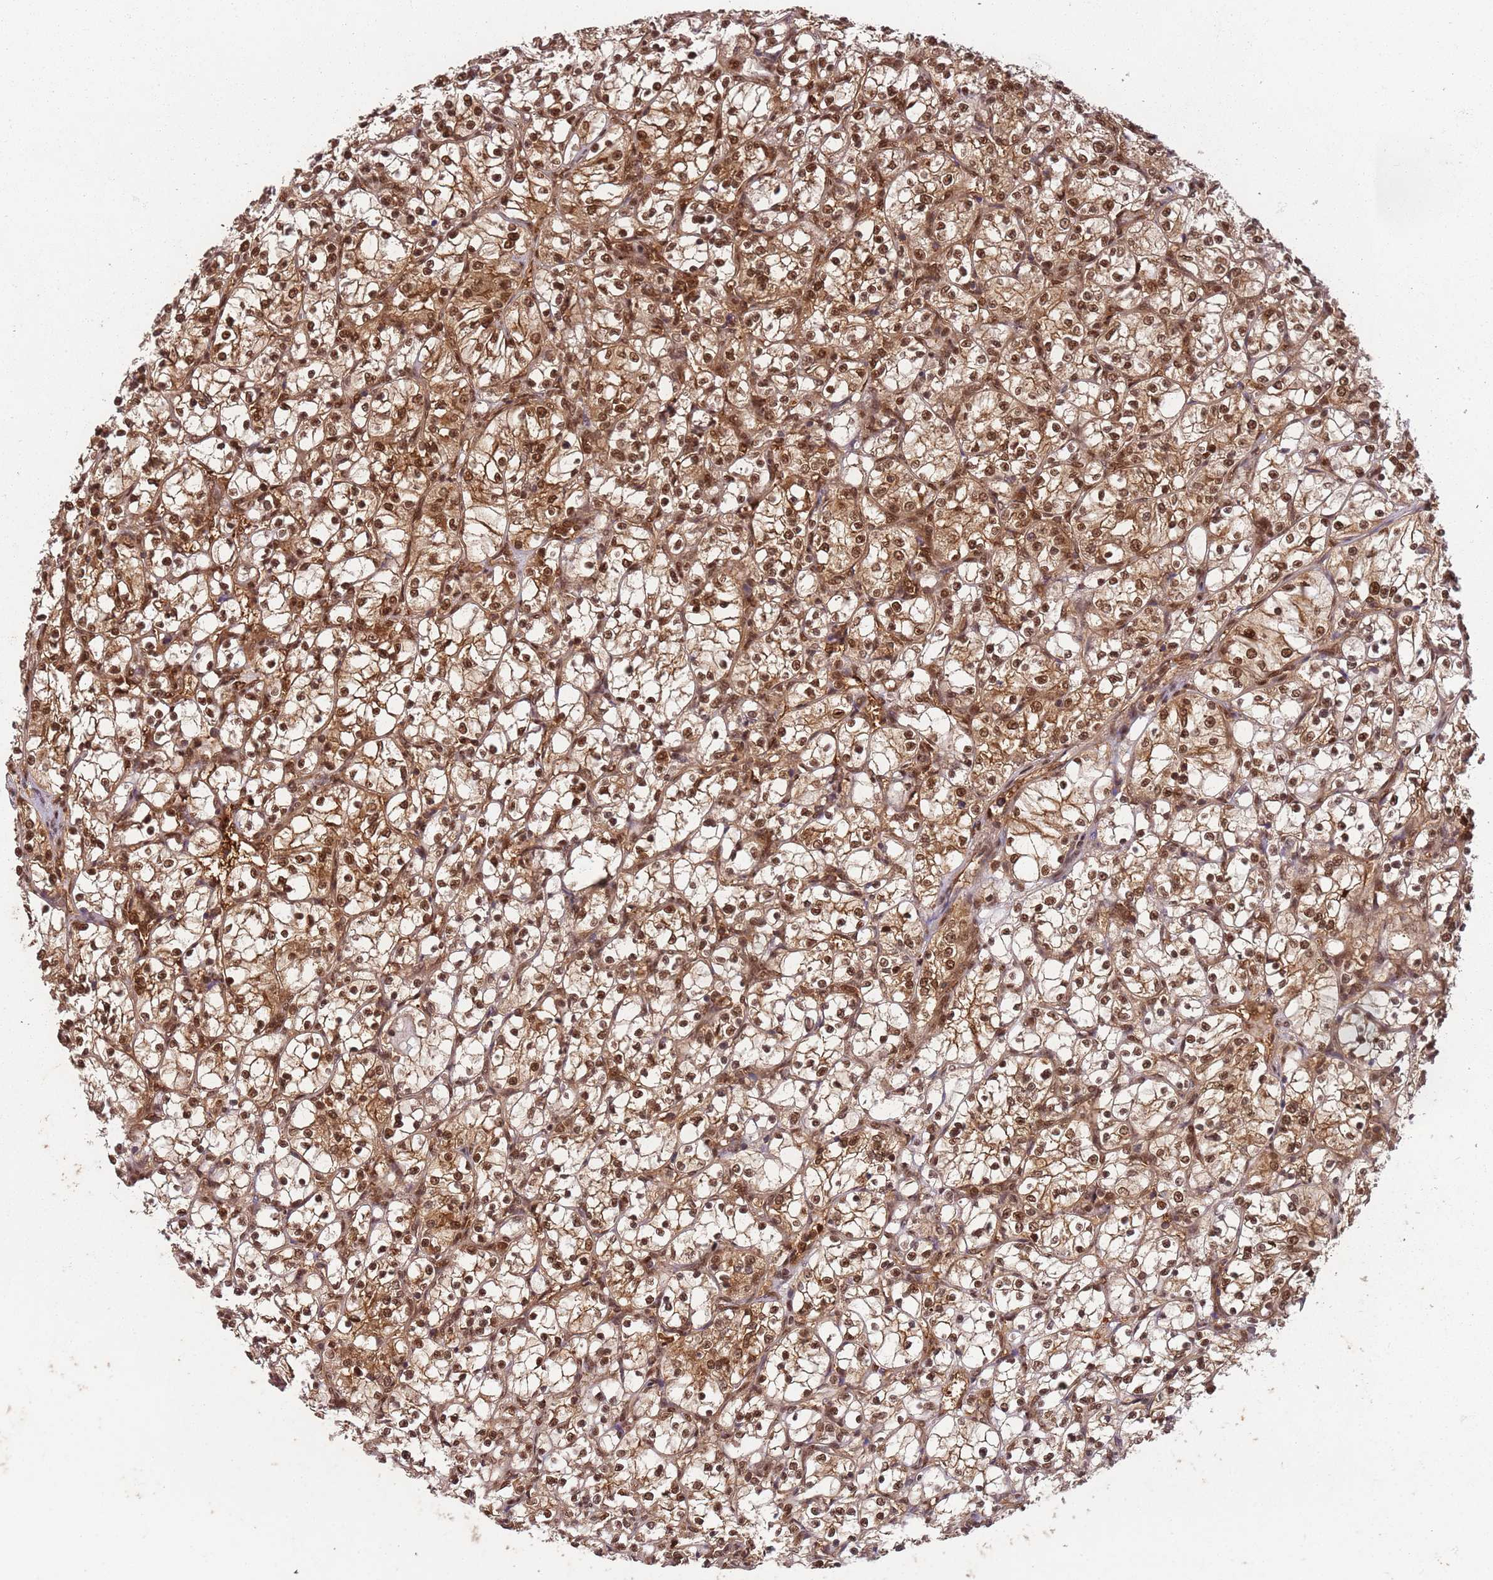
{"staining": {"intensity": "strong", "quantity": ">75%", "location": "cytoplasmic/membranous,nuclear"}, "tissue": "renal cancer", "cell_type": "Tumor cells", "image_type": "cancer", "snomed": [{"axis": "morphology", "description": "Adenocarcinoma, NOS"}, {"axis": "topography", "description": "Kidney"}], "caption": "A high-resolution photomicrograph shows IHC staining of adenocarcinoma (renal), which shows strong cytoplasmic/membranous and nuclear staining in approximately >75% of tumor cells.", "gene": "PGLS", "patient": {"sex": "female", "age": 69}}